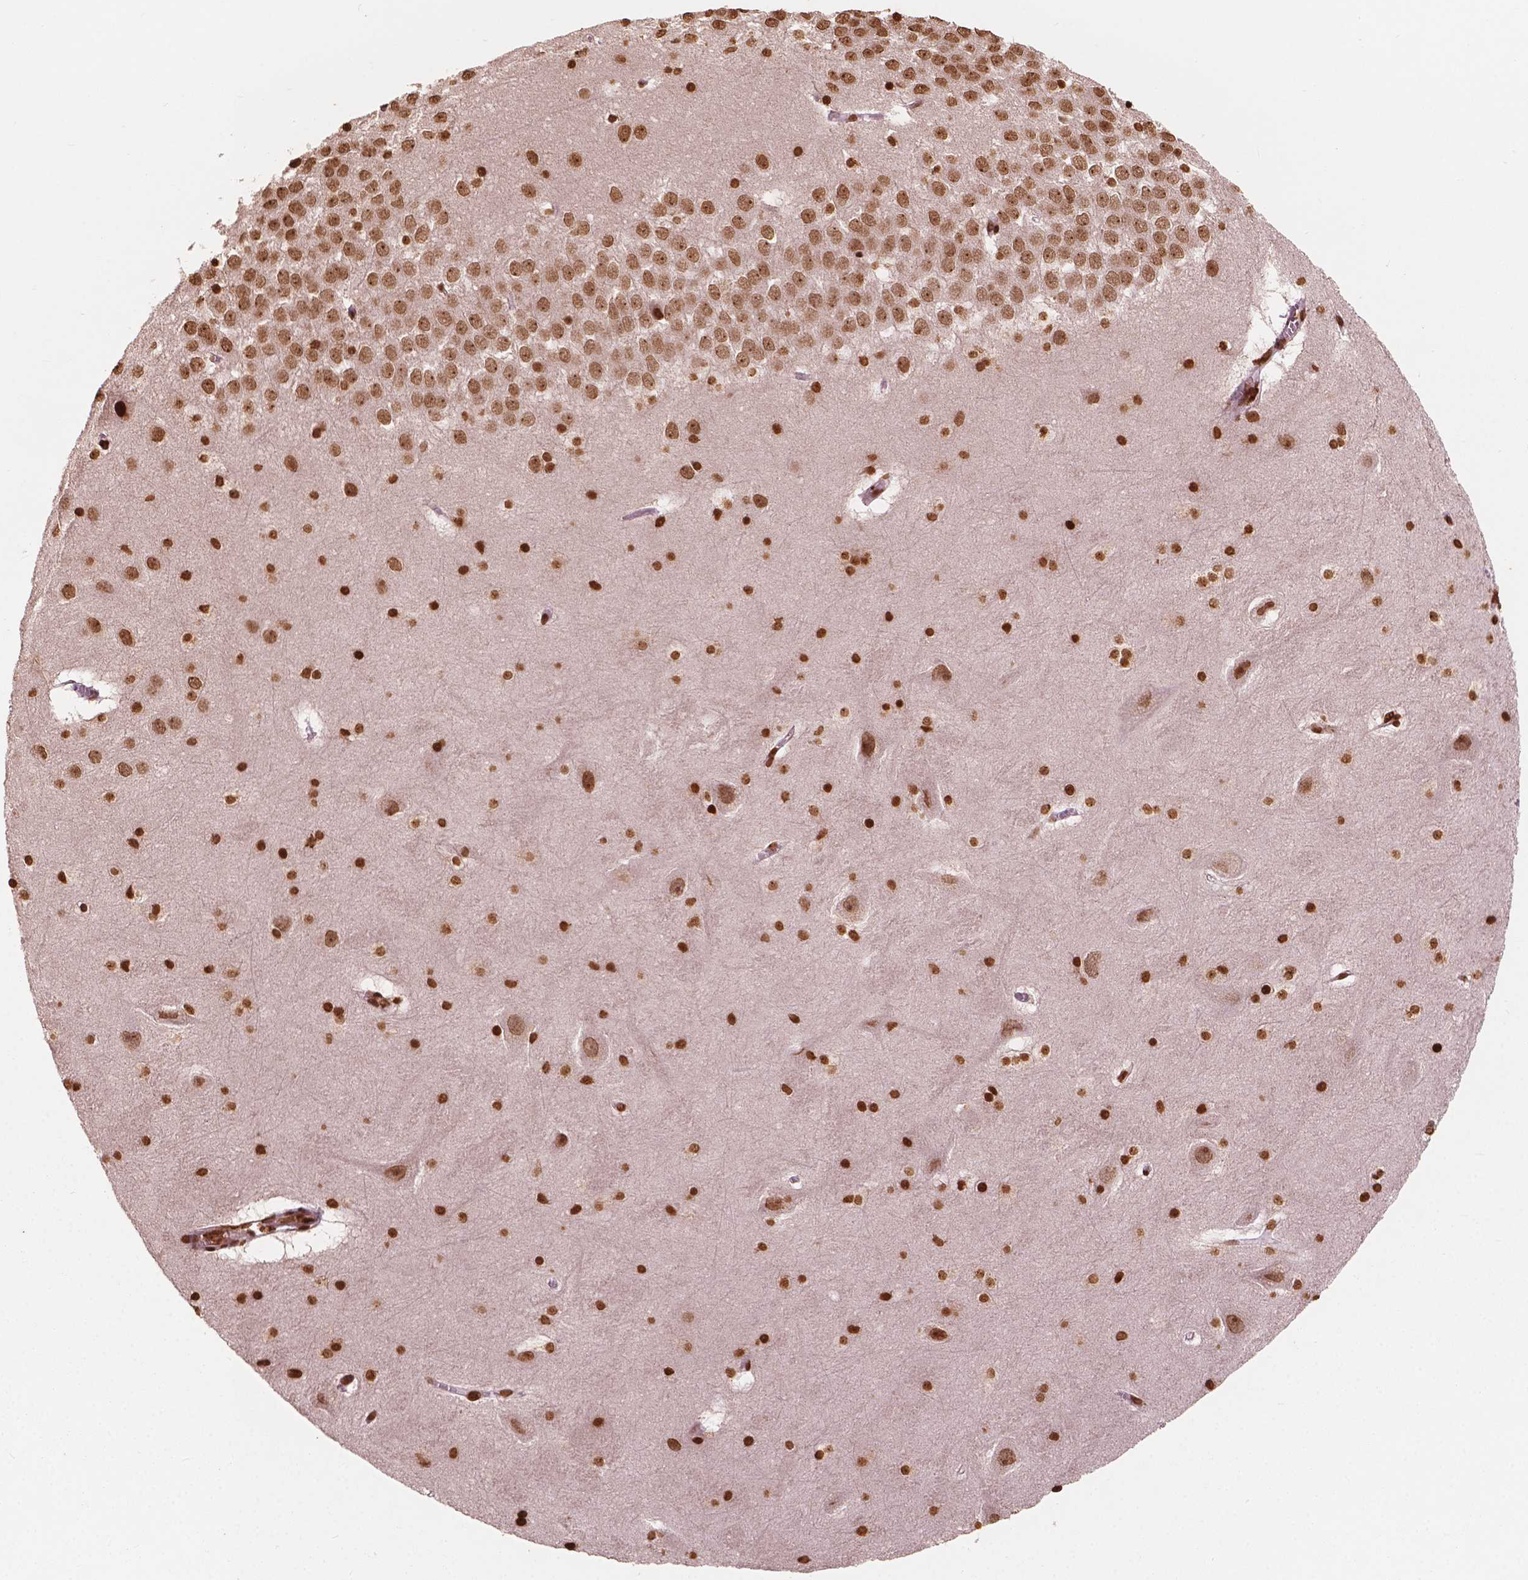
{"staining": {"intensity": "strong", "quantity": ">75%", "location": "nuclear"}, "tissue": "hippocampus", "cell_type": "Glial cells", "image_type": "normal", "snomed": [{"axis": "morphology", "description": "Normal tissue, NOS"}, {"axis": "topography", "description": "Hippocampus"}], "caption": "This image reveals IHC staining of benign human hippocampus, with high strong nuclear positivity in about >75% of glial cells.", "gene": "H3C7", "patient": {"sex": "male", "age": 45}}